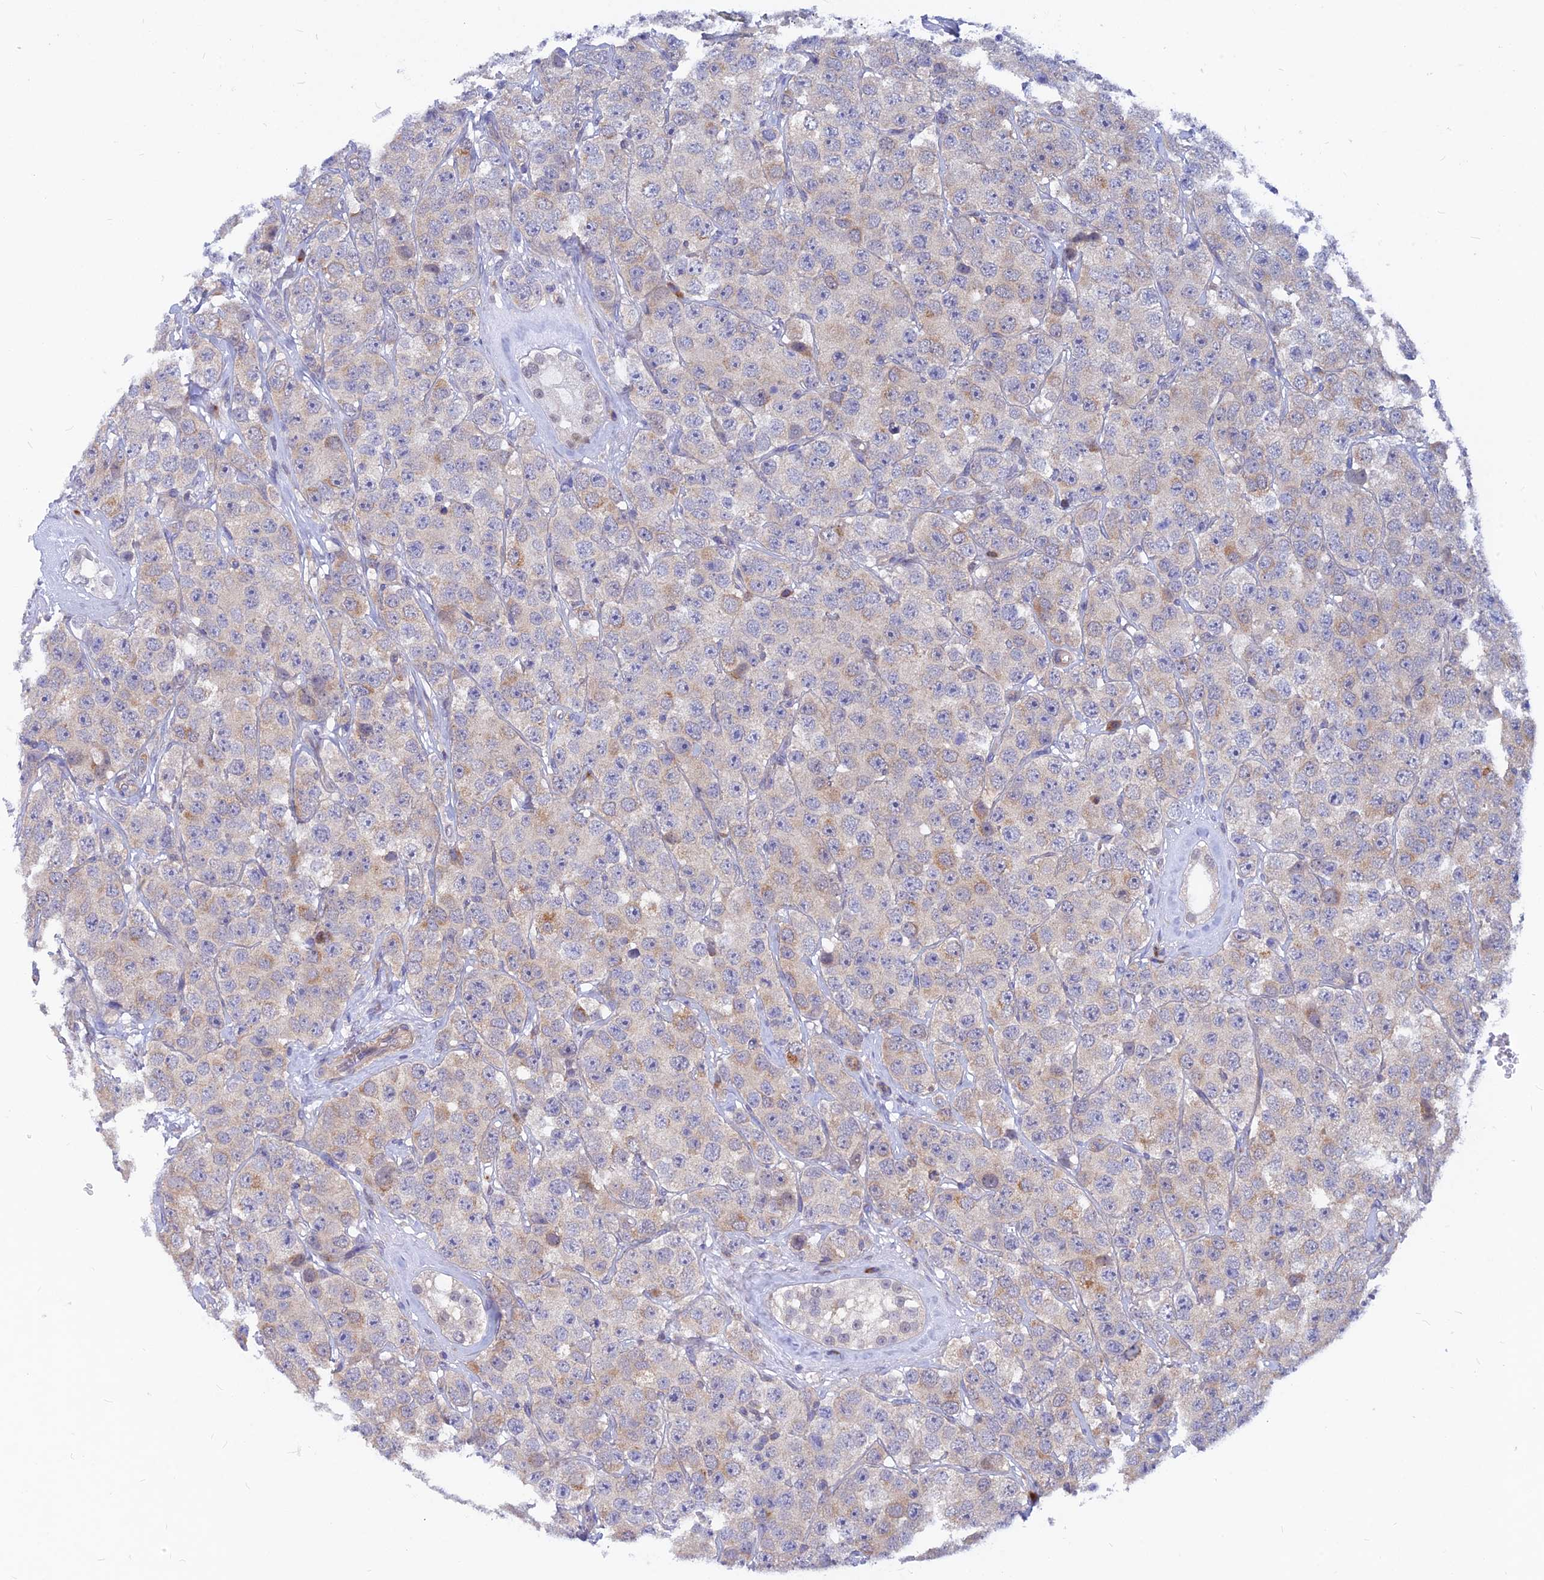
{"staining": {"intensity": "weak", "quantity": "<25%", "location": "cytoplasmic/membranous"}, "tissue": "testis cancer", "cell_type": "Tumor cells", "image_type": "cancer", "snomed": [{"axis": "morphology", "description": "Seminoma, NOS"}, {"axis": "topography", "description": "Testis"}], "caption": "The micrograph exhibits no significant staining in tumor cells of testis cancer (seminoma).", "gene": "DNAJC16", "patient": {"sex": "male", "age": 28}}